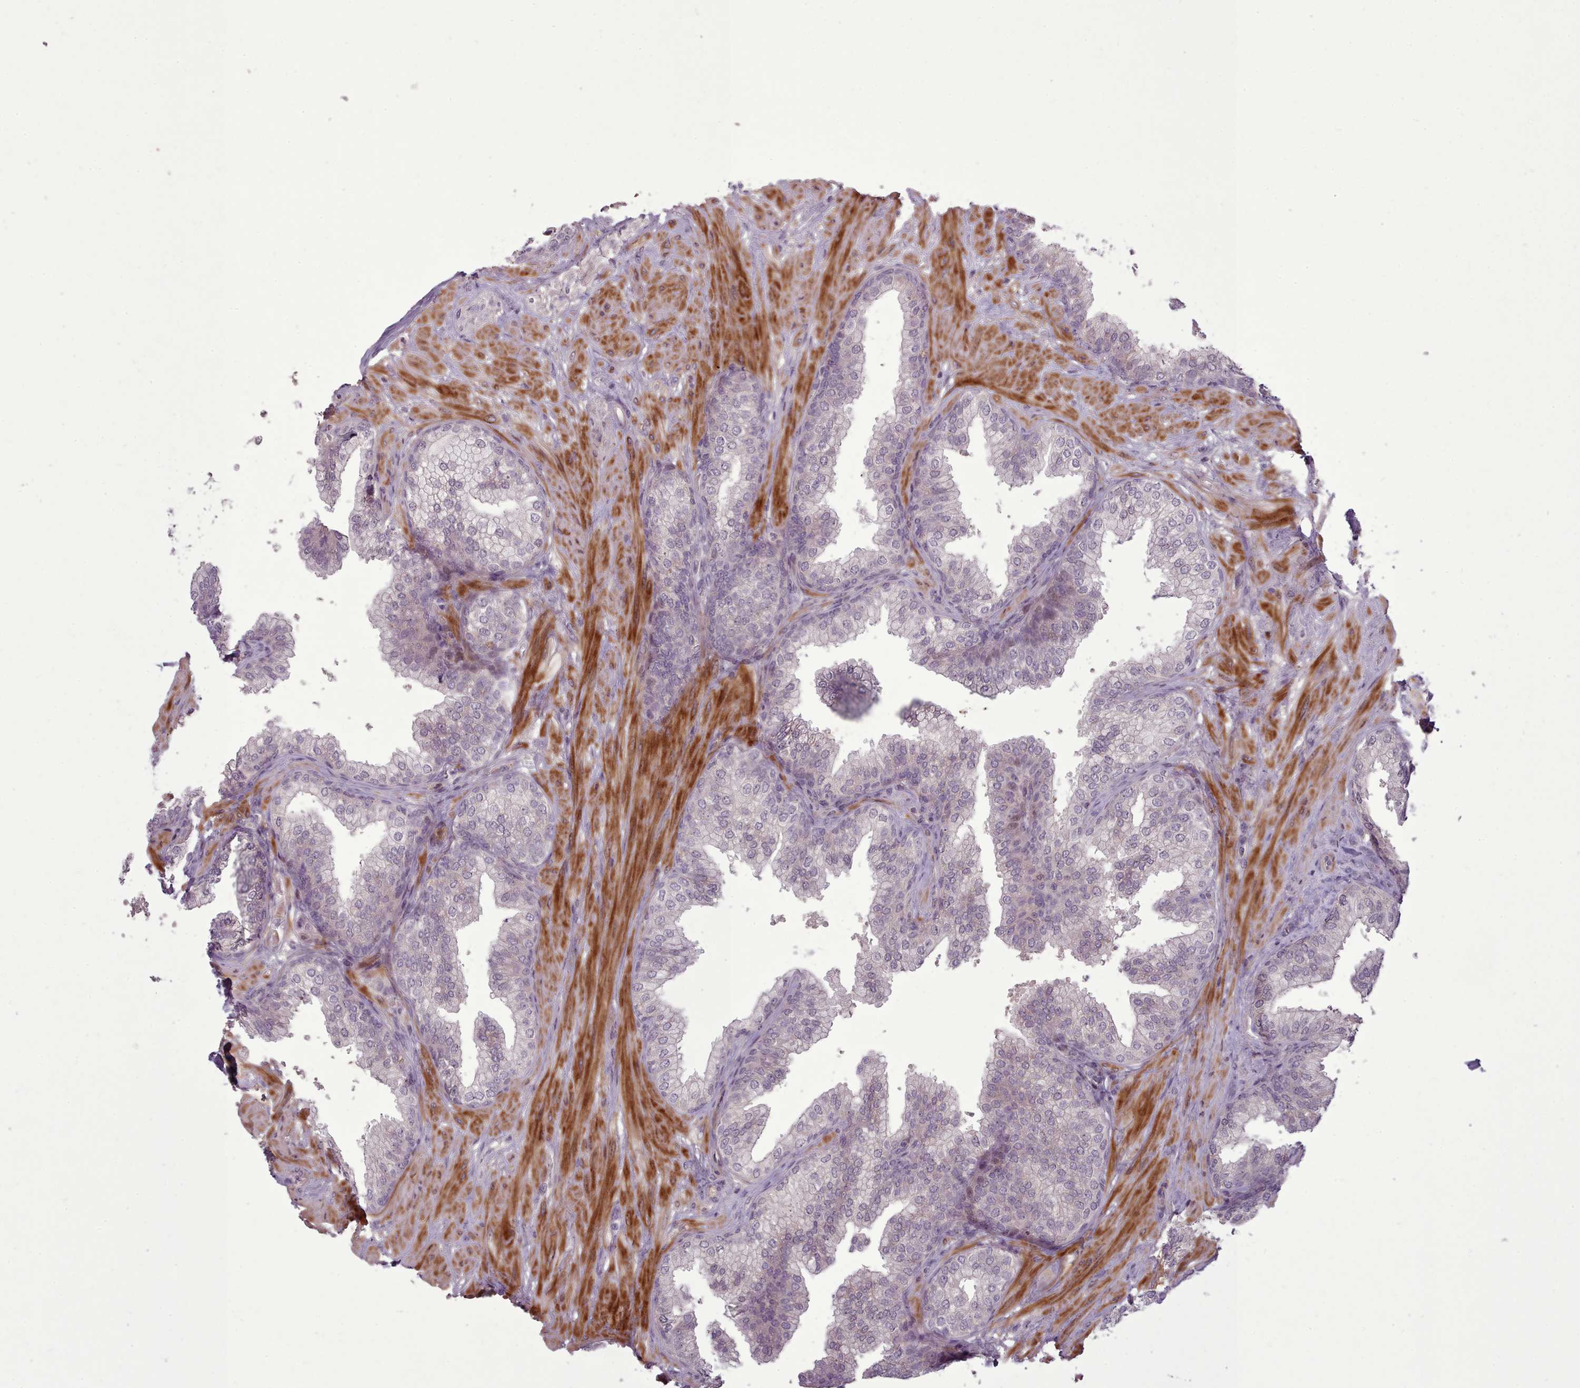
{"staining": {"intensity": "negative", "quantity": "none", "location": "none"}, "tissue": "prostate", "cell_type": "Glandular cells", "image_type": "normal", "snomed": [{"axis": "morphology", "description": "Normal tissue, NOS"}, {"axis": "topography", "description": "Prostate"}], "caption": "DAB immunohistochemical staining of normal prostate shows no significant staining in glandular cells. (DAB (3,3'-diaminobenzidine) immunohistochemistry (IHC), high magnification).", "gene": "LEFTY1", "patient": {"sex": "male", "age": 60}}